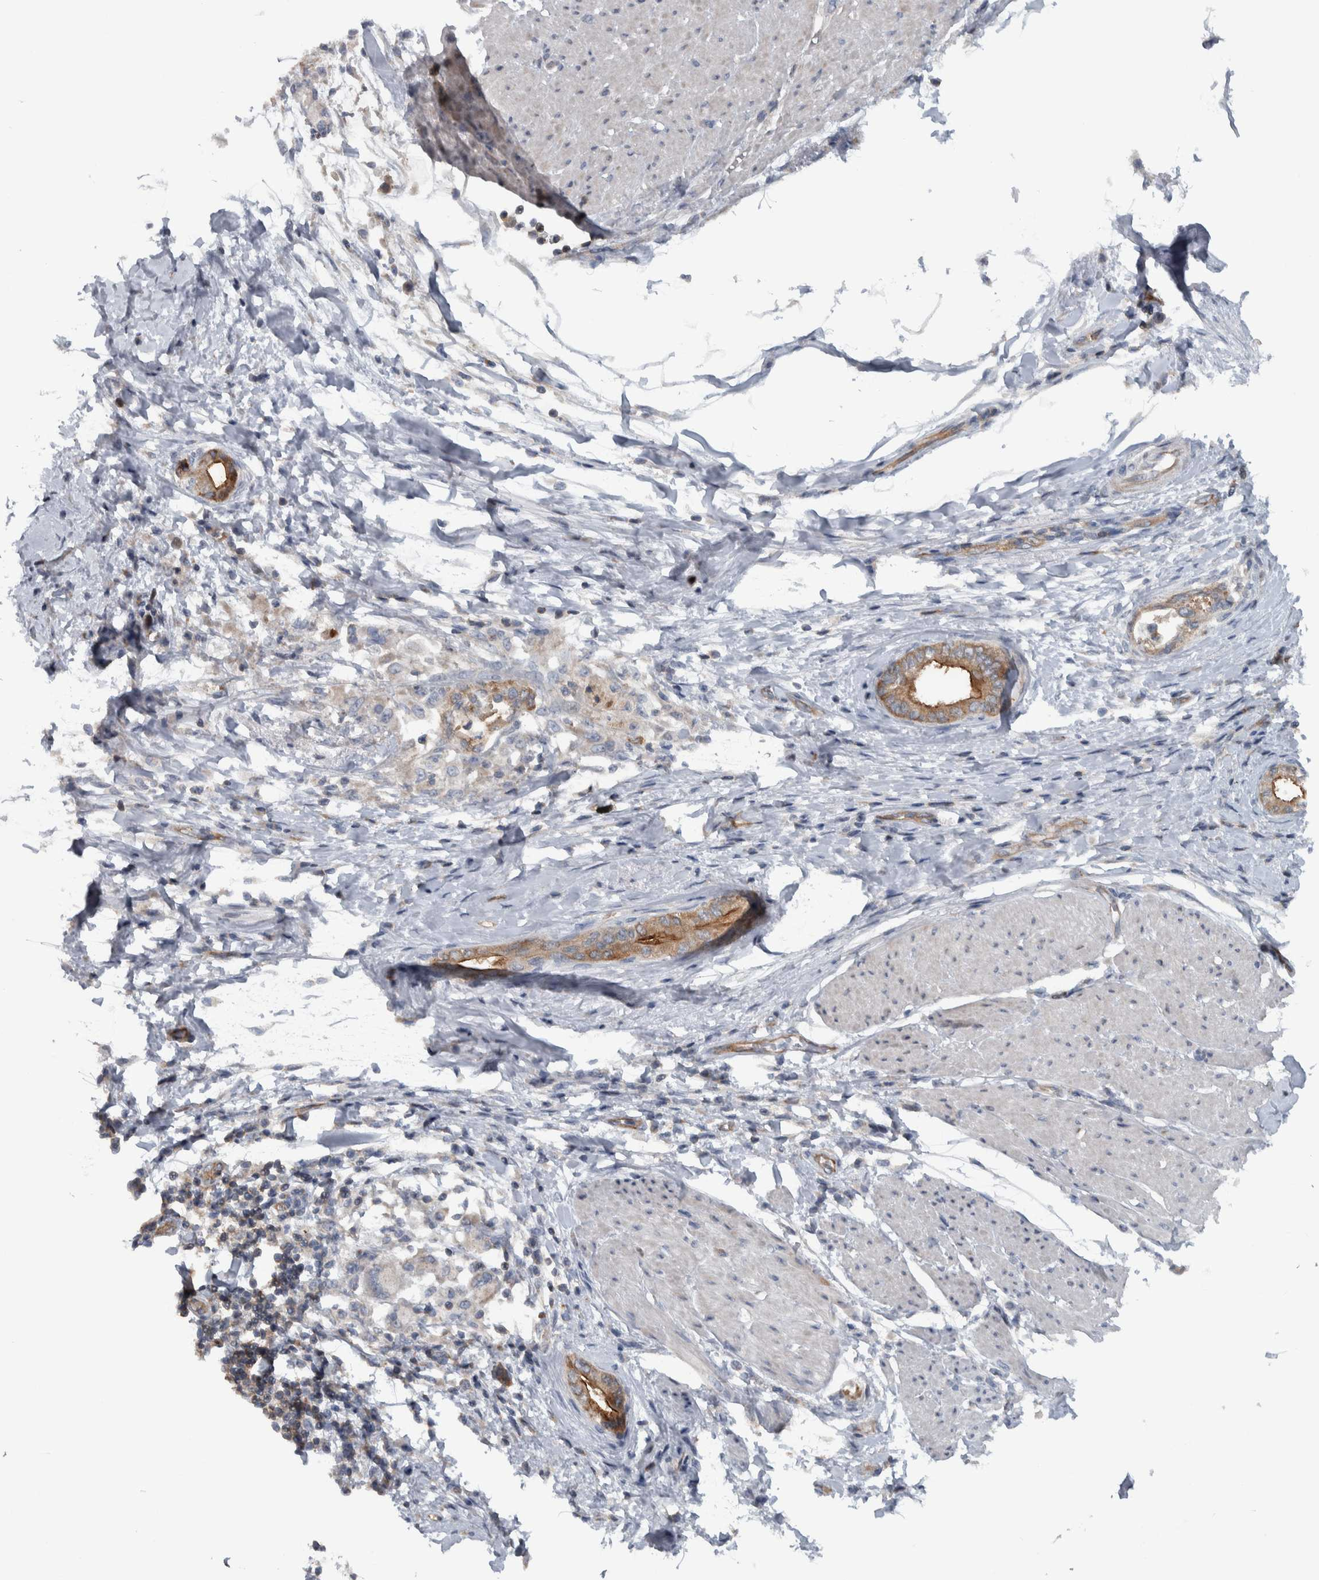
{"staining": {"intensity": "moderate", "quantity": "25%-75%", "location": "cytoplasmic/membranous"}, "tissue": "pancreatic cancer", "cell_type": "Tumor cells", "image_type": "cancer", "snomed": [{"axis": "morphology", "description": "Normal tissue, NOS"}, {"axis": "morphology", "description": "Adenocarcinoma, NOS"}, {"axis": "topography", "description": "Pancreas"}, {"axis": "topography", "description": "Duodenum"}], "caption": "Approximately 25%-75% of tumor cells in human pancreatic adenocarcinoma display moderate cytoplasmic/membranous protein expression as visualized by brown immunohistochemical staining.", "gene": "BAIAP2L1", "patient": {"sex": "female", "age": 60}}